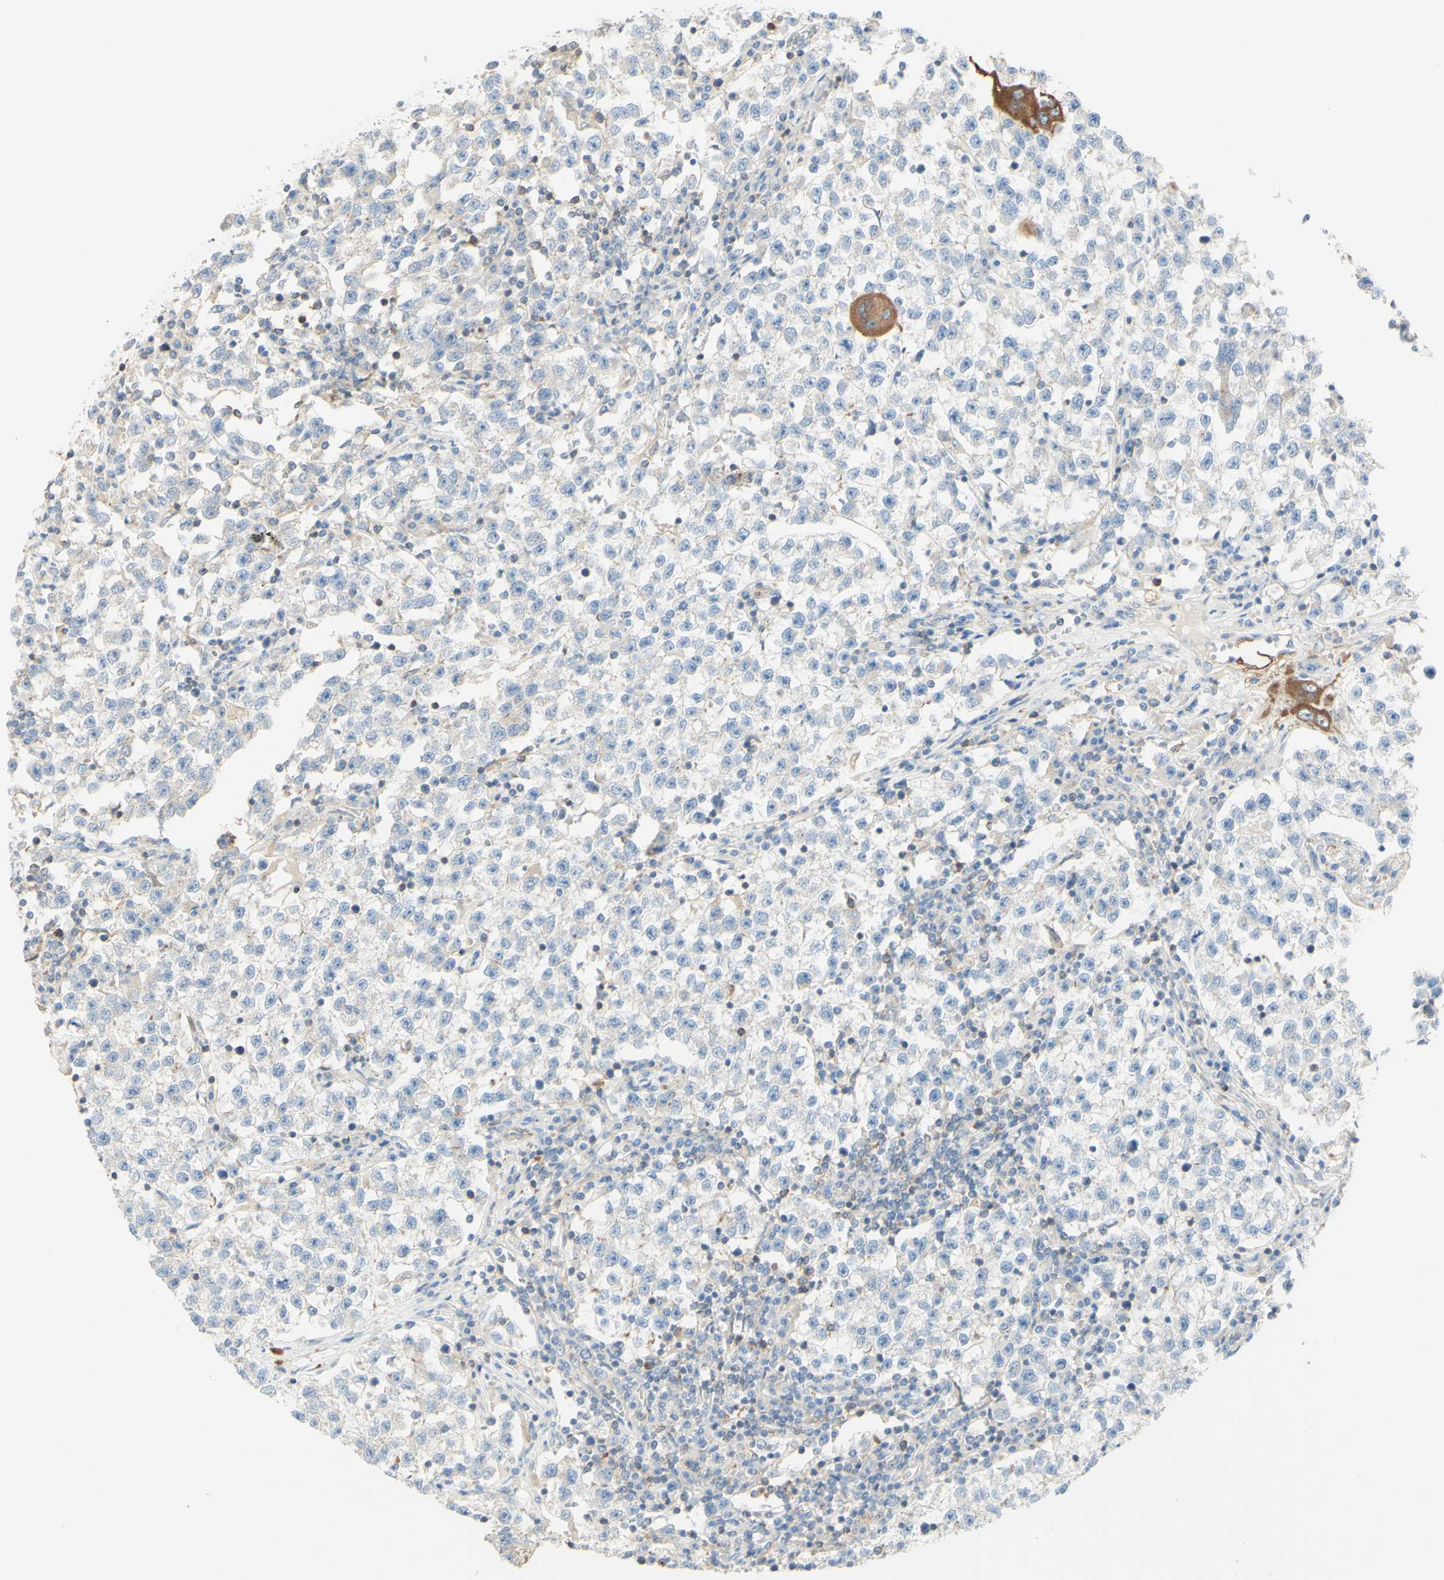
{"staining": {"intensity": "negative", "quantity": "none", "location": "none"}, "tissue": "testis cancer", "cell_type": "Tumor cells", "image_type": "cancer", "snomed": [{"axis": "morphology", "description": "Seminoma, NOS"}, {"axis": "topography", "description": "Testis"}], "caption": "Micrograph shows no significant protein positivity in tumor cells of testis cancer (seminoma).", "gene": "MTM1", "patient": {"sex": "male", "age": 22}}